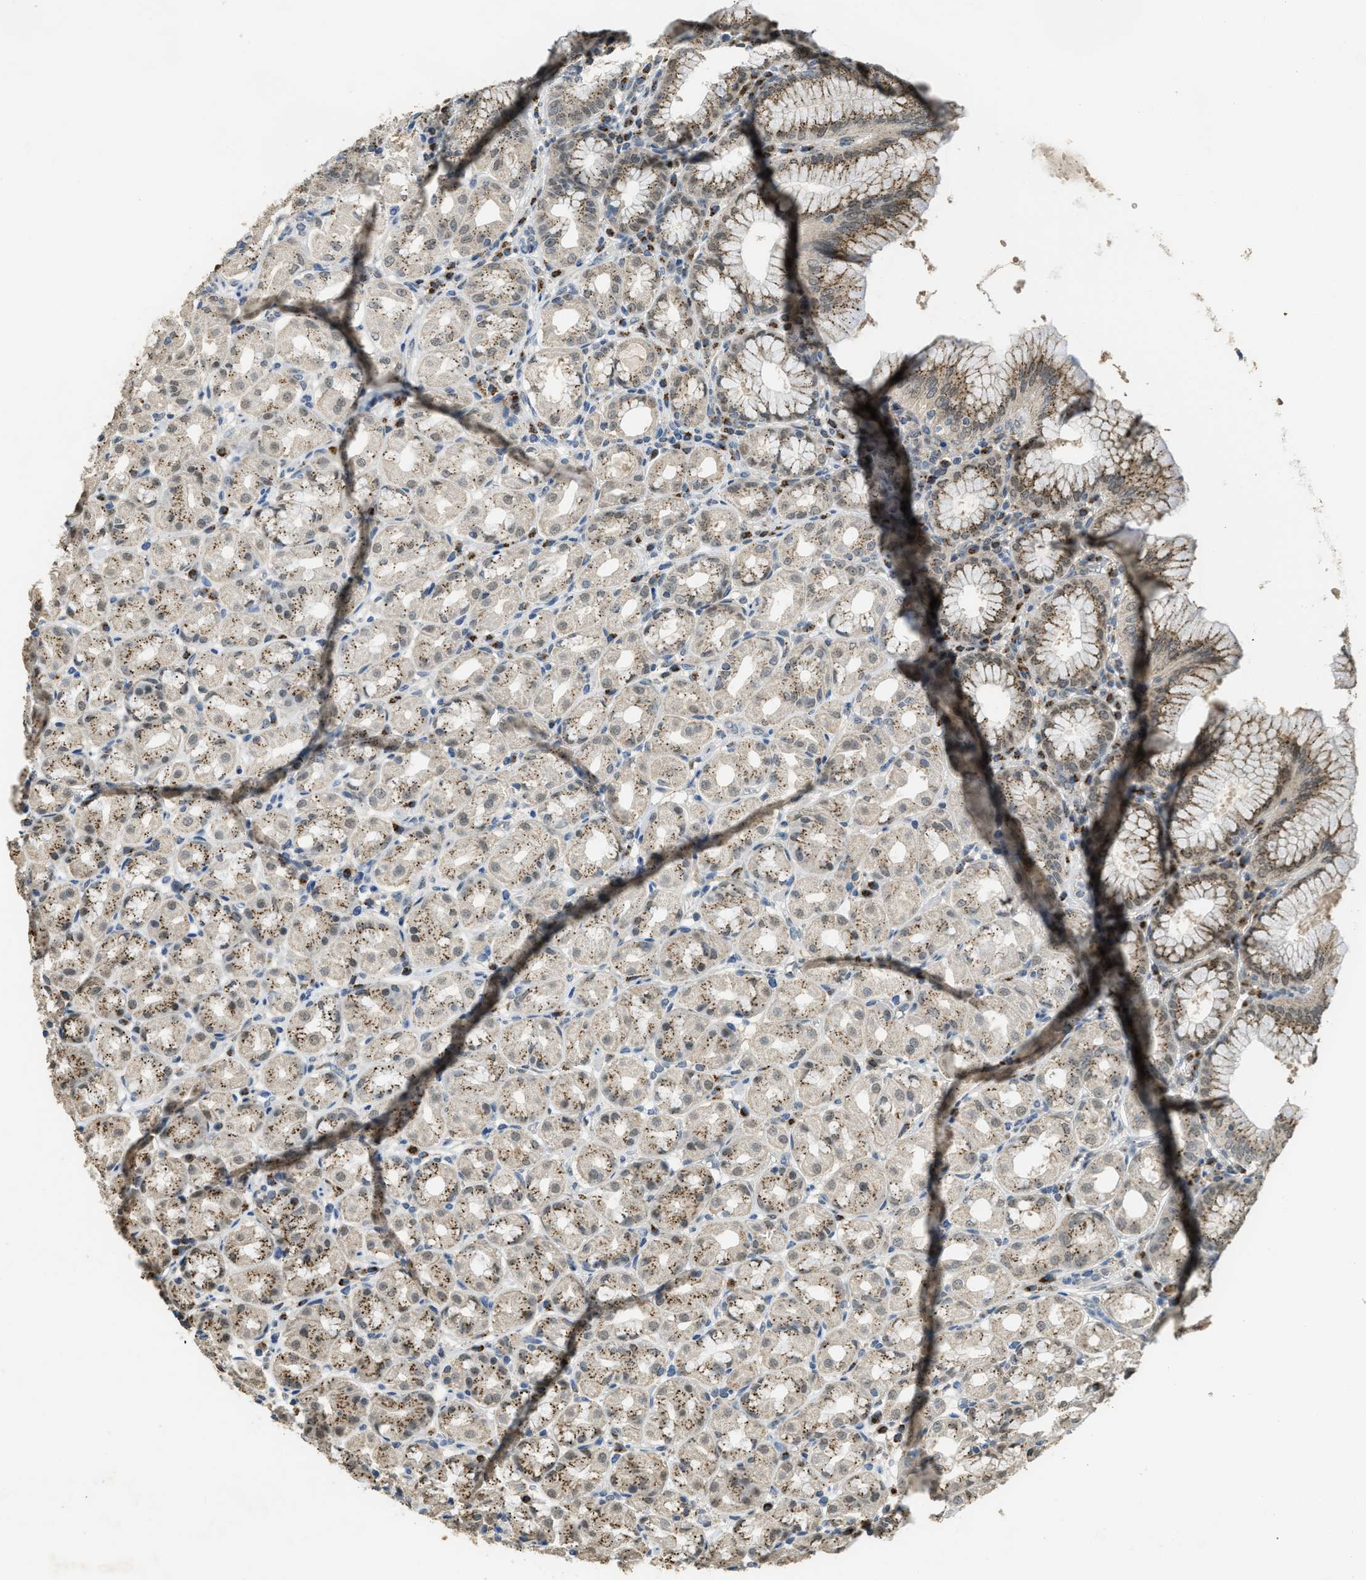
{"staining": {"intensity": "moderate", "quantity": ">75%", "location": "cytoplasmic/membranous"}, "tissue": "stomach", "cell_type": "Glandular cells", "image_type": "normal", "snomed": [{"axis": "morphology", "description": "Normal tissue, NOS"}, {"axis": "topography", "description": "Stomach"}, {"axis": "topography", "description": "Stomach, lower"}], "caption": "A medium amount of moderate cytoplasmic/membranous expression is seen in about >75% of glandular cells in normal stomach. Using DAB (brown) and hematoxylin (blue) stains, captured at high magnification using brightfield microscopy.", "gene": "IPO7", "patient": {"sex": "female", "age": 56}}